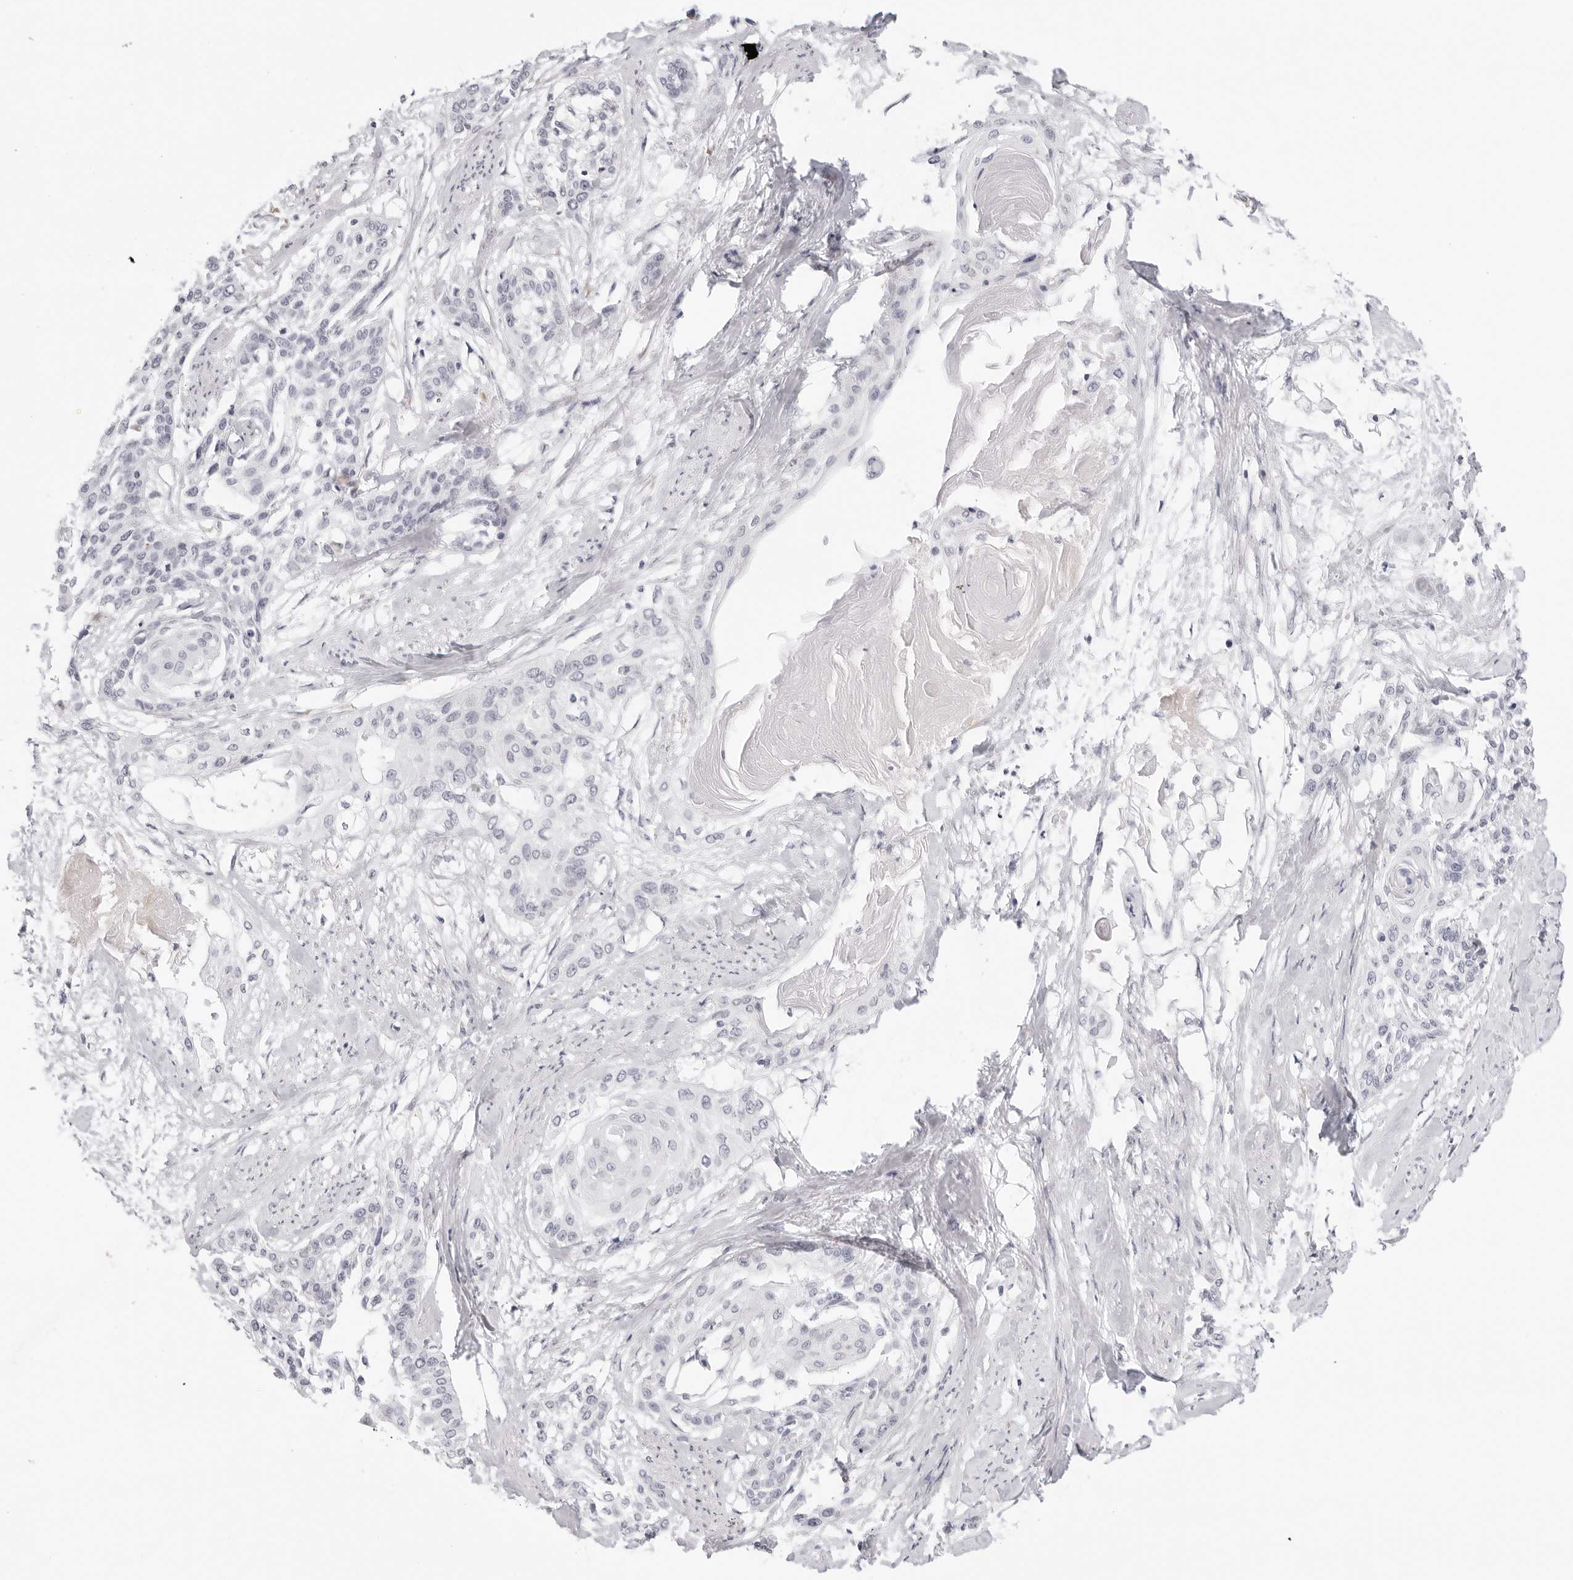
{"staining": {"intensity": "negative", "quantity": "none", "location": "none"}, "tissue": "cervical cancer", "cell_type": "Tumor cells", "image_type": "cancer", "snomed": [{"axis": "morphology", "description": "Squamous cell carcinoma, NOS"}, {"axis": "topography", "description": "Cervix"}], "caption": "Micrograph shows no protein positivity in tumor cells of cervical cancer tissue.", "gene": "EDN2", "patient": {"sex": "female", "age": 57}}